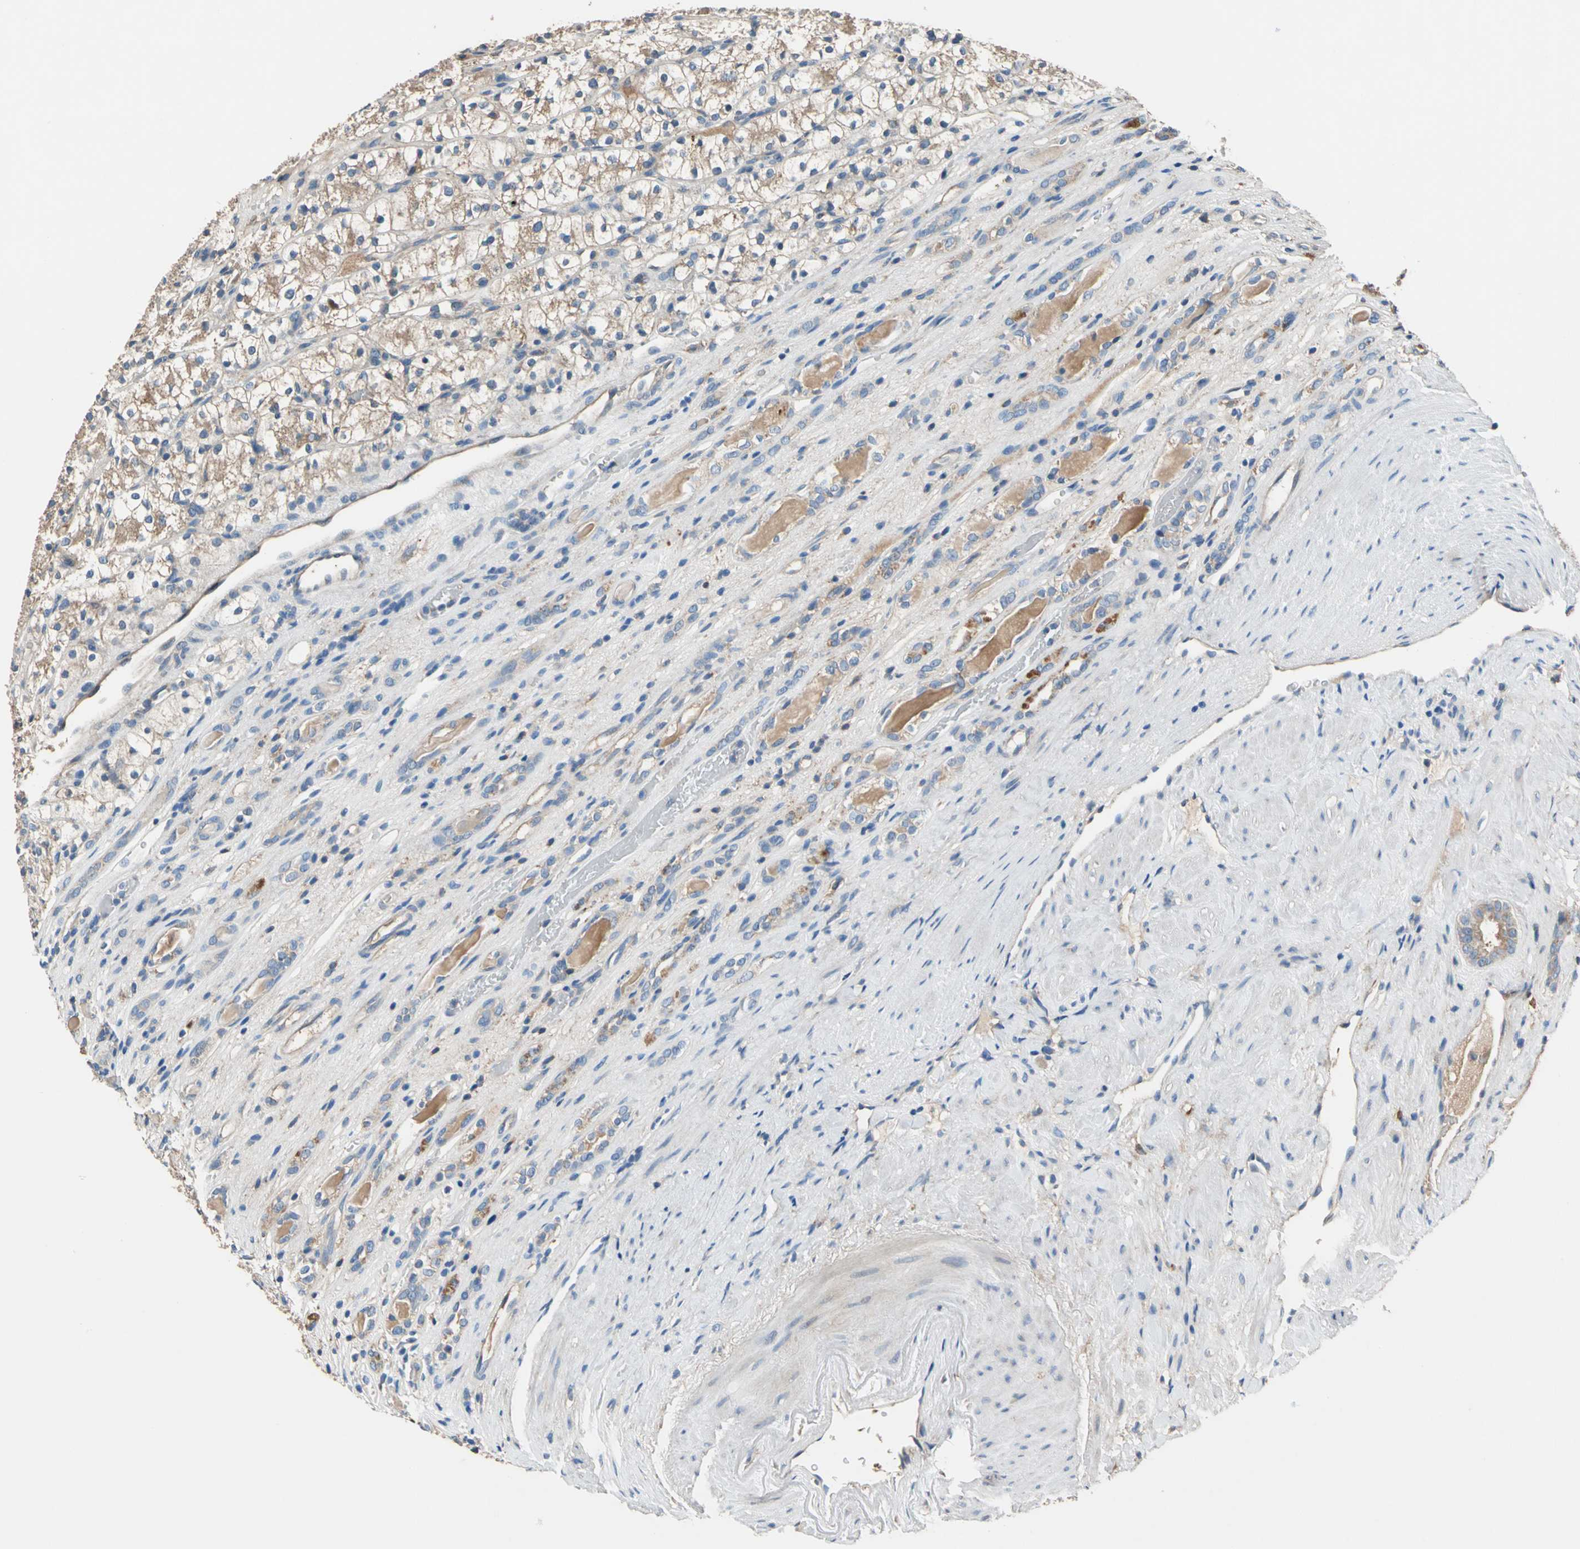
{"staining": {"intensity": "moderate", "quantity": ">75%", "location": "cytoplasmic/membranous"}, "tissue": "renal cancer", "cell_type": "Tumor cells", "image_type": "cancer", "snomed": [{"axis": "morphology", "description": "Adenocarcinoma, NOS"}, {"axis": "topography", "description": "Kidney"}], "caption": "The micrograph exhibits staining of renal cancer (adenocarcinoma), revealing moderate cytoplasmic/membranous protein expression (brown color) within tumor cells.", "gene": "HEPH", "patient": {"sex": "female", "age": 60}}